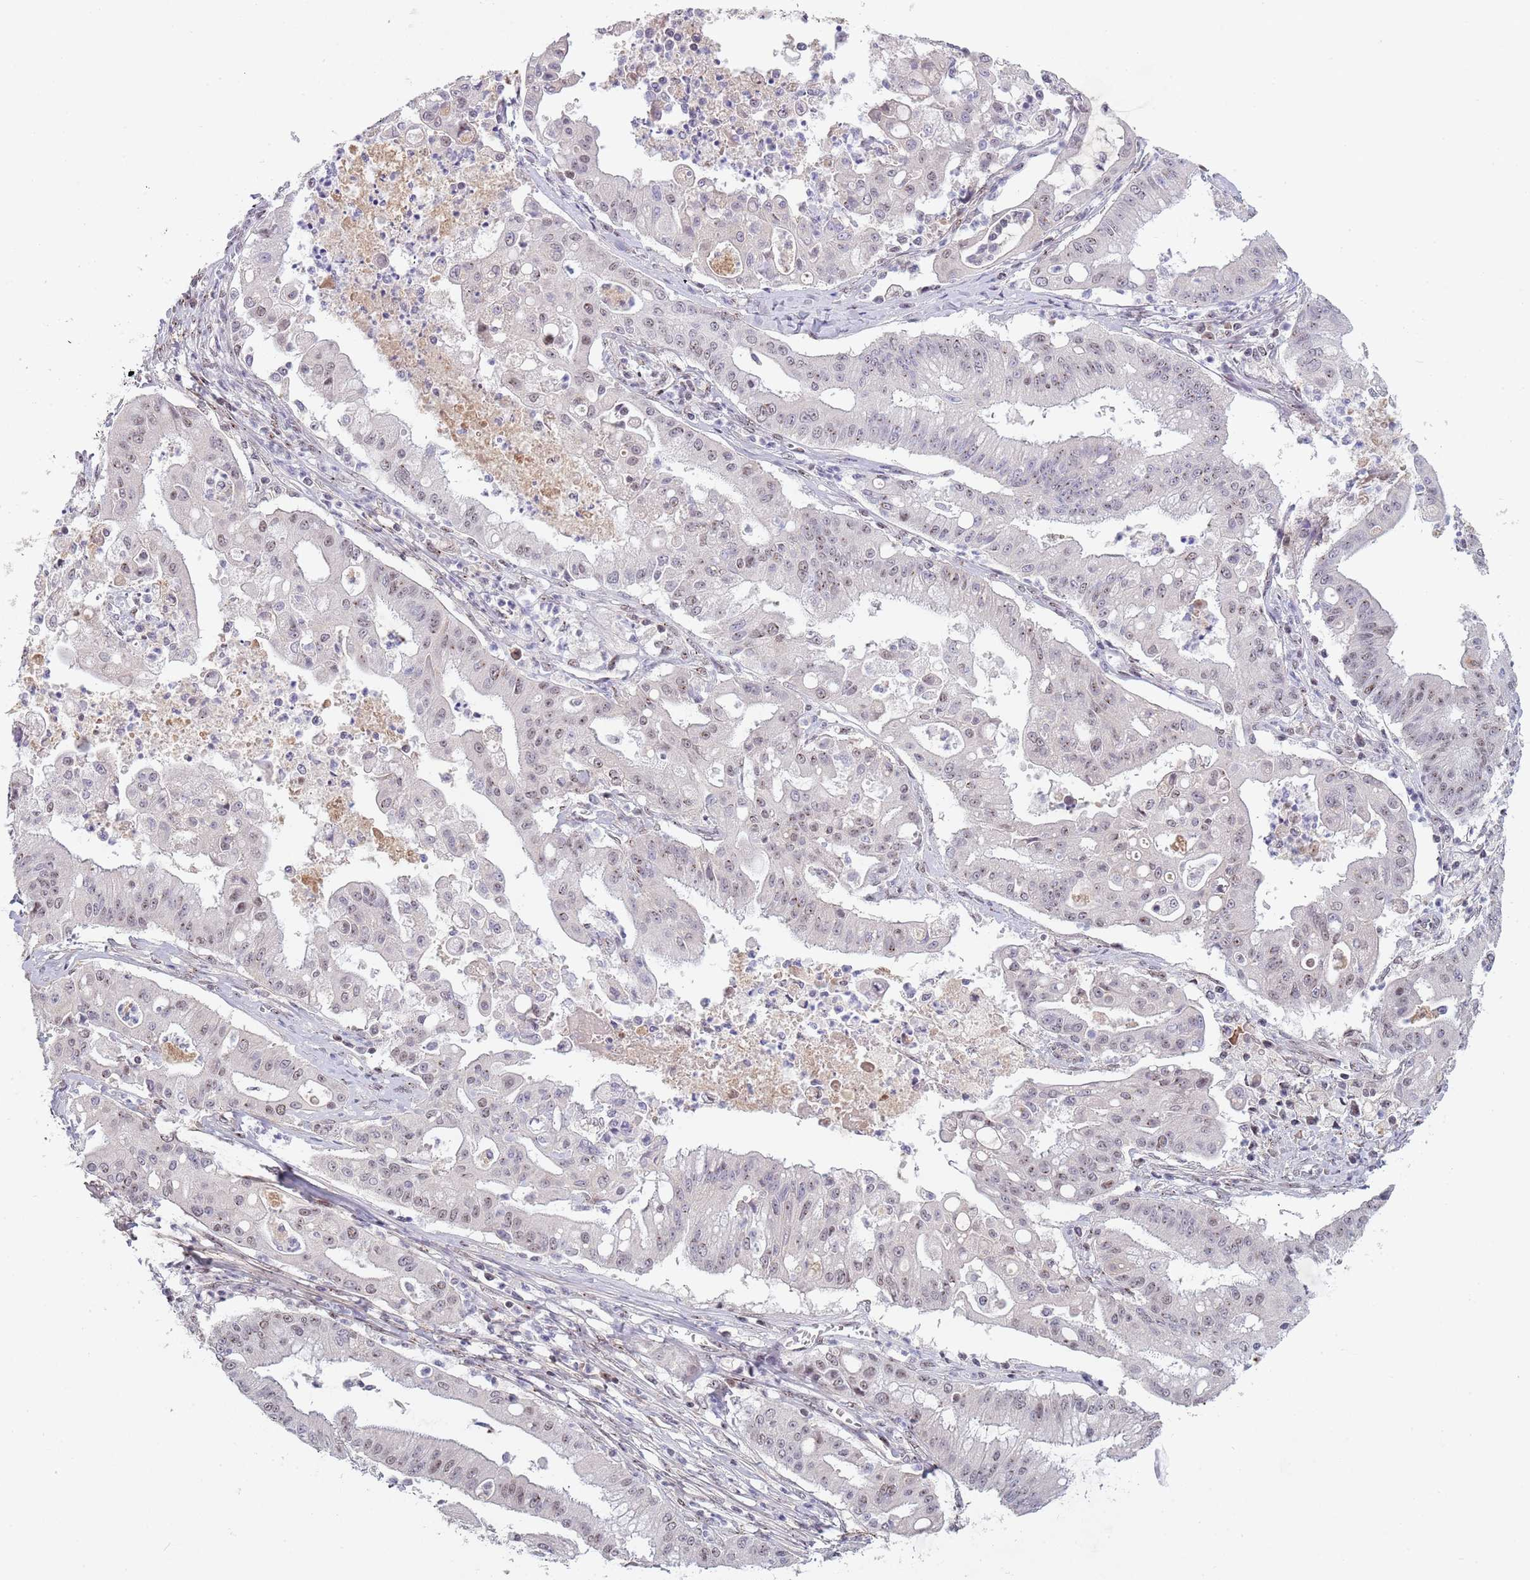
{"staining": {"intensity": "moderate", "quantity": "25%-75%", "location": "nuclear"}, "tissue": "ovarian cancer", "cell_type": "Tumor cells", "image_type": "cancer", "snomed": [{"axis": "morphology", "description": "Cystadenocarcinoma, mucinous, NOS"}, {"axis": "topography", "description": "Ovary"}], "caption": "Immunohistochemistry (IHC) photomicrograph of human ovarian mucinous cystadenocarcinoma stained for a protein (brown), which reveals medium levels of moderate nuclear staining in approximately 25%-75% of tumor cells.", "gene": "CIZ1", "patient": {"sex": "female", "age": 70}}